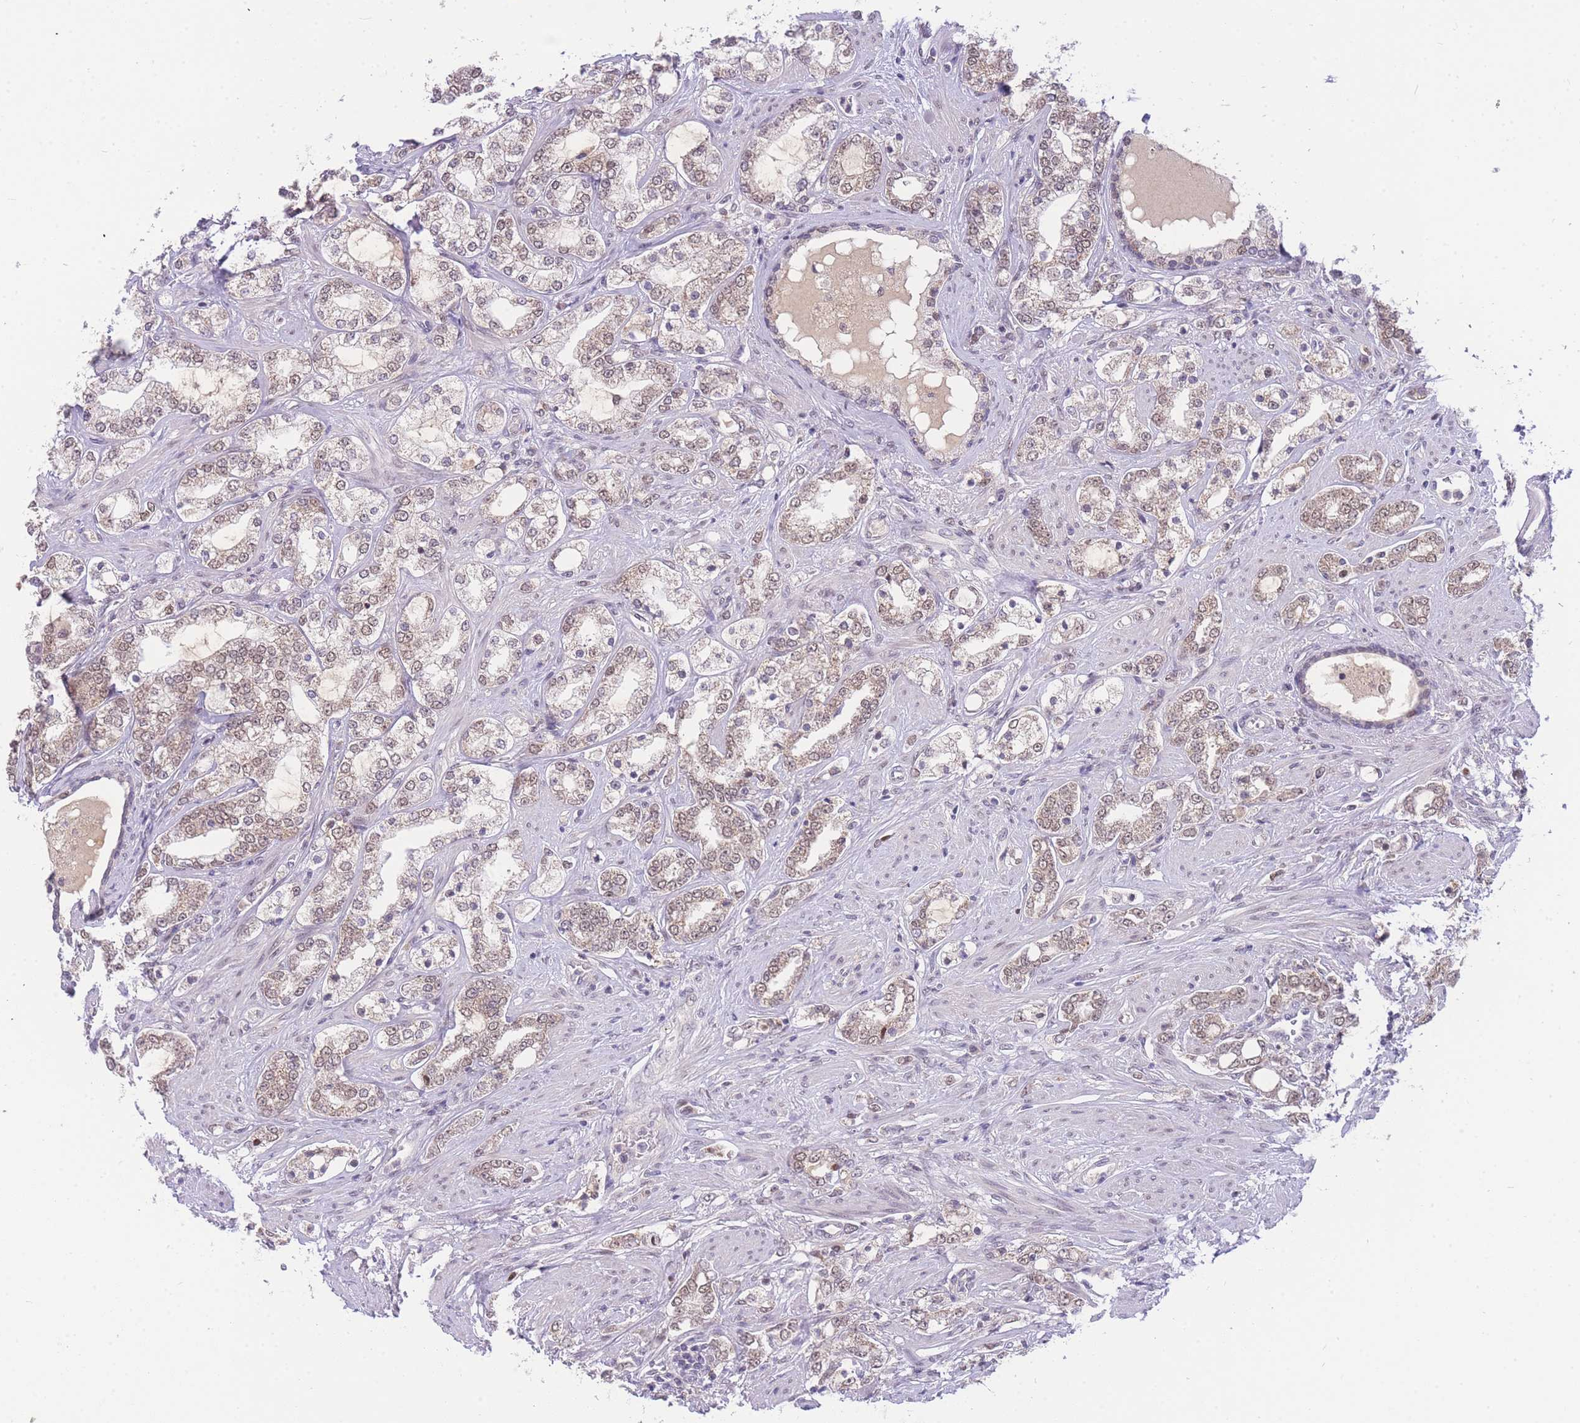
{"staining": {"intensity": "weak", "quantity": ">75%", "location": "nuclear"}, "tissue": "prostate cancer", "cell_type": "Tumor cells", "image_type": "cancer", "snomed": [{"axis": "morphology", "description": "Adenocarcinoma, High grade"}, {"axis": "topography", "description": "Prostate"}], "caption": "Protein analysis of prostate cancer tissue reveals weak nuclear positivity in about >75% of tumor cells. (DAB (3,3'-diaminobenzidine) = brown stain, brightfield microscopy at high magnification).", "gene": "PUS10", "patient": {"sex": "male", "age": 64}}